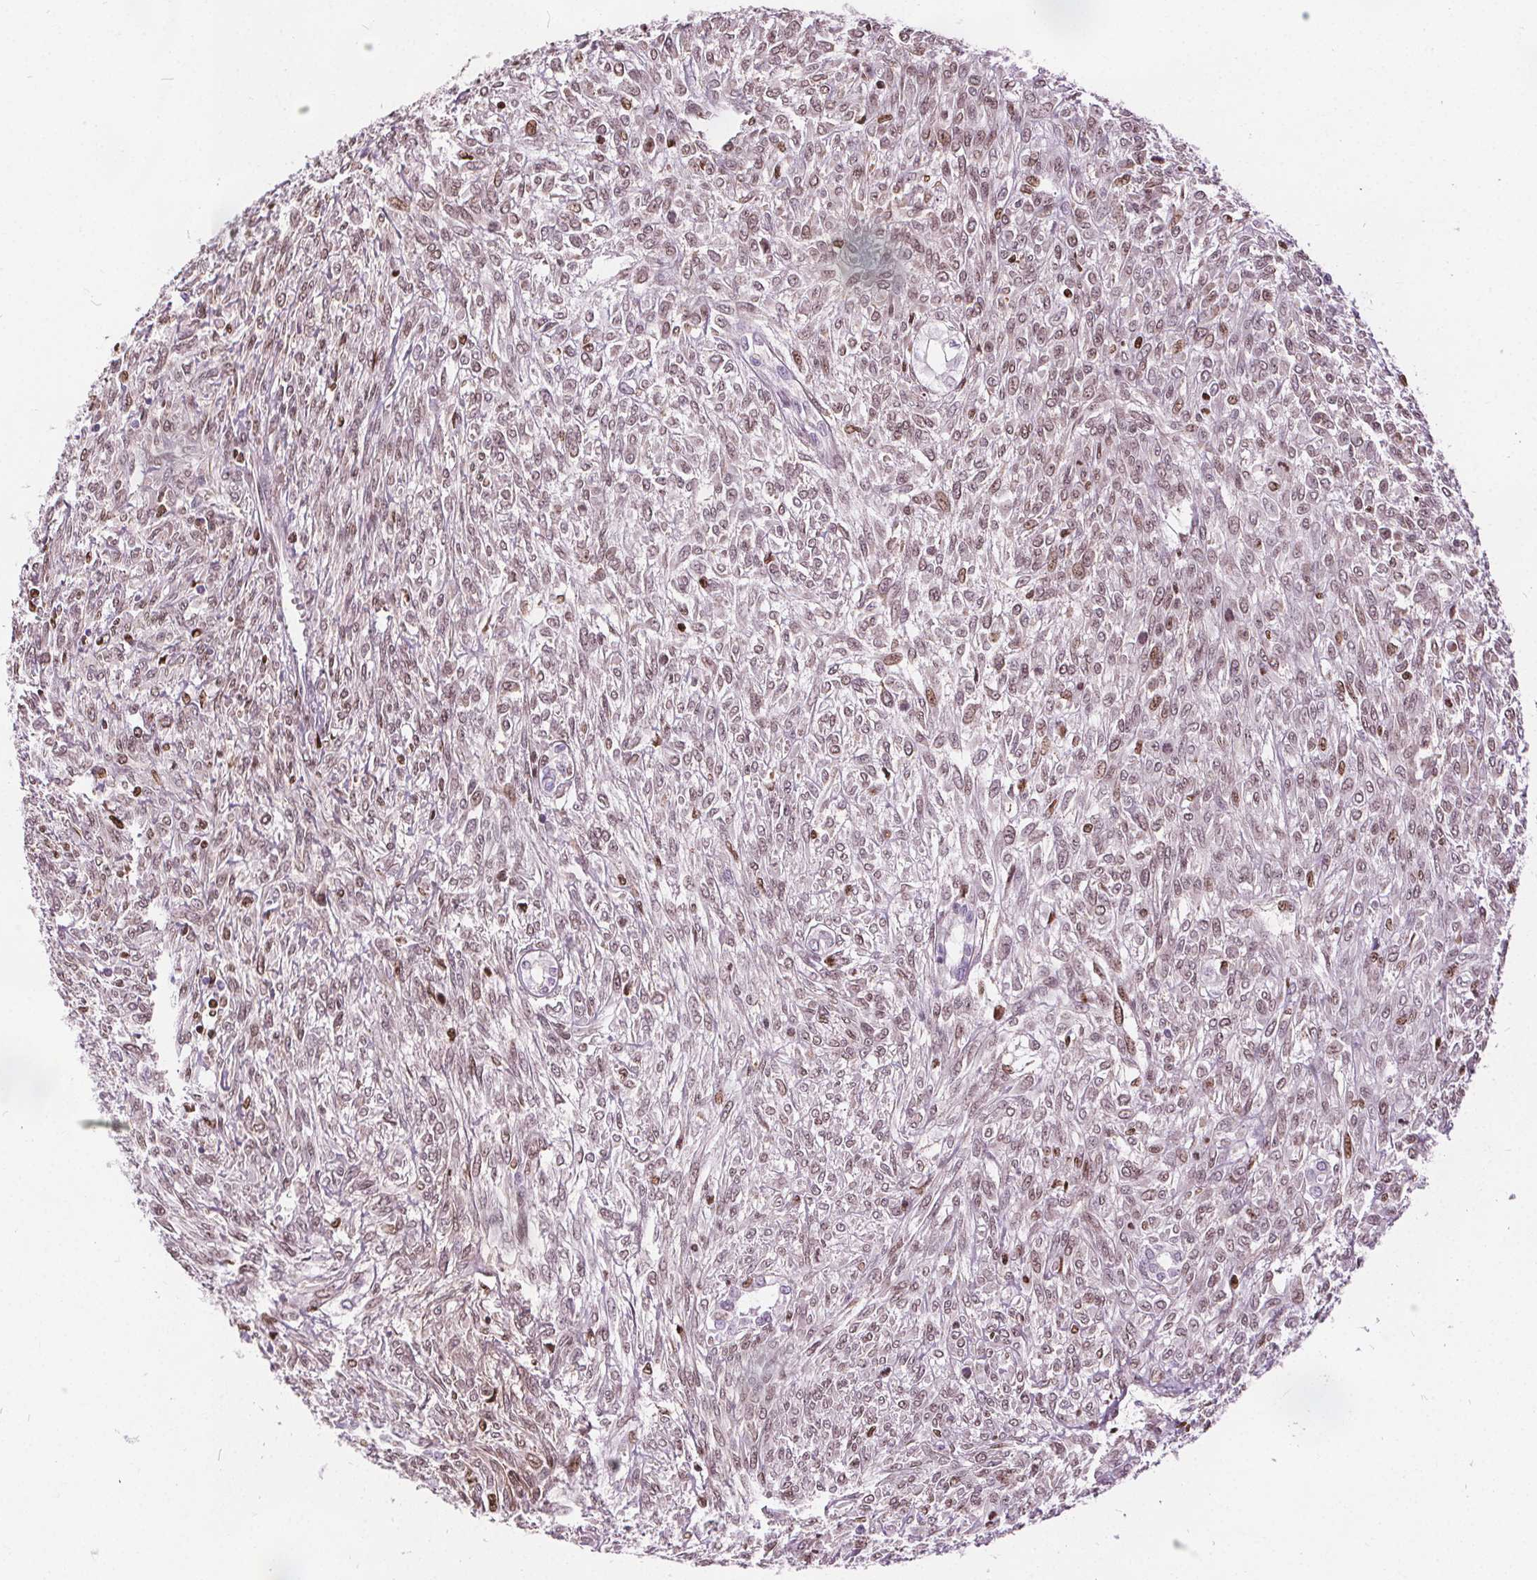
{"staining": {"intensity": "weak", "quantity": "25%-75%", "location": "nuclear"}, "tissue": "renal cancer", "cell_type": "Tumor cells", "image_type": "cancer", "snomed": [{"axis": "morphology", "description": "Adenocarcinoma, NOS"}, {"axis": "topography", "description": "Kidney"}], "caption": "This histopathology image reveals immunohistochemistry (IHC) staining of human renal cancer, with low weak nuclear expression in approximately 25%-75% of tumor cells.", "gene": "ISLR2", "patient": {"sex": "male", "age": 58}}